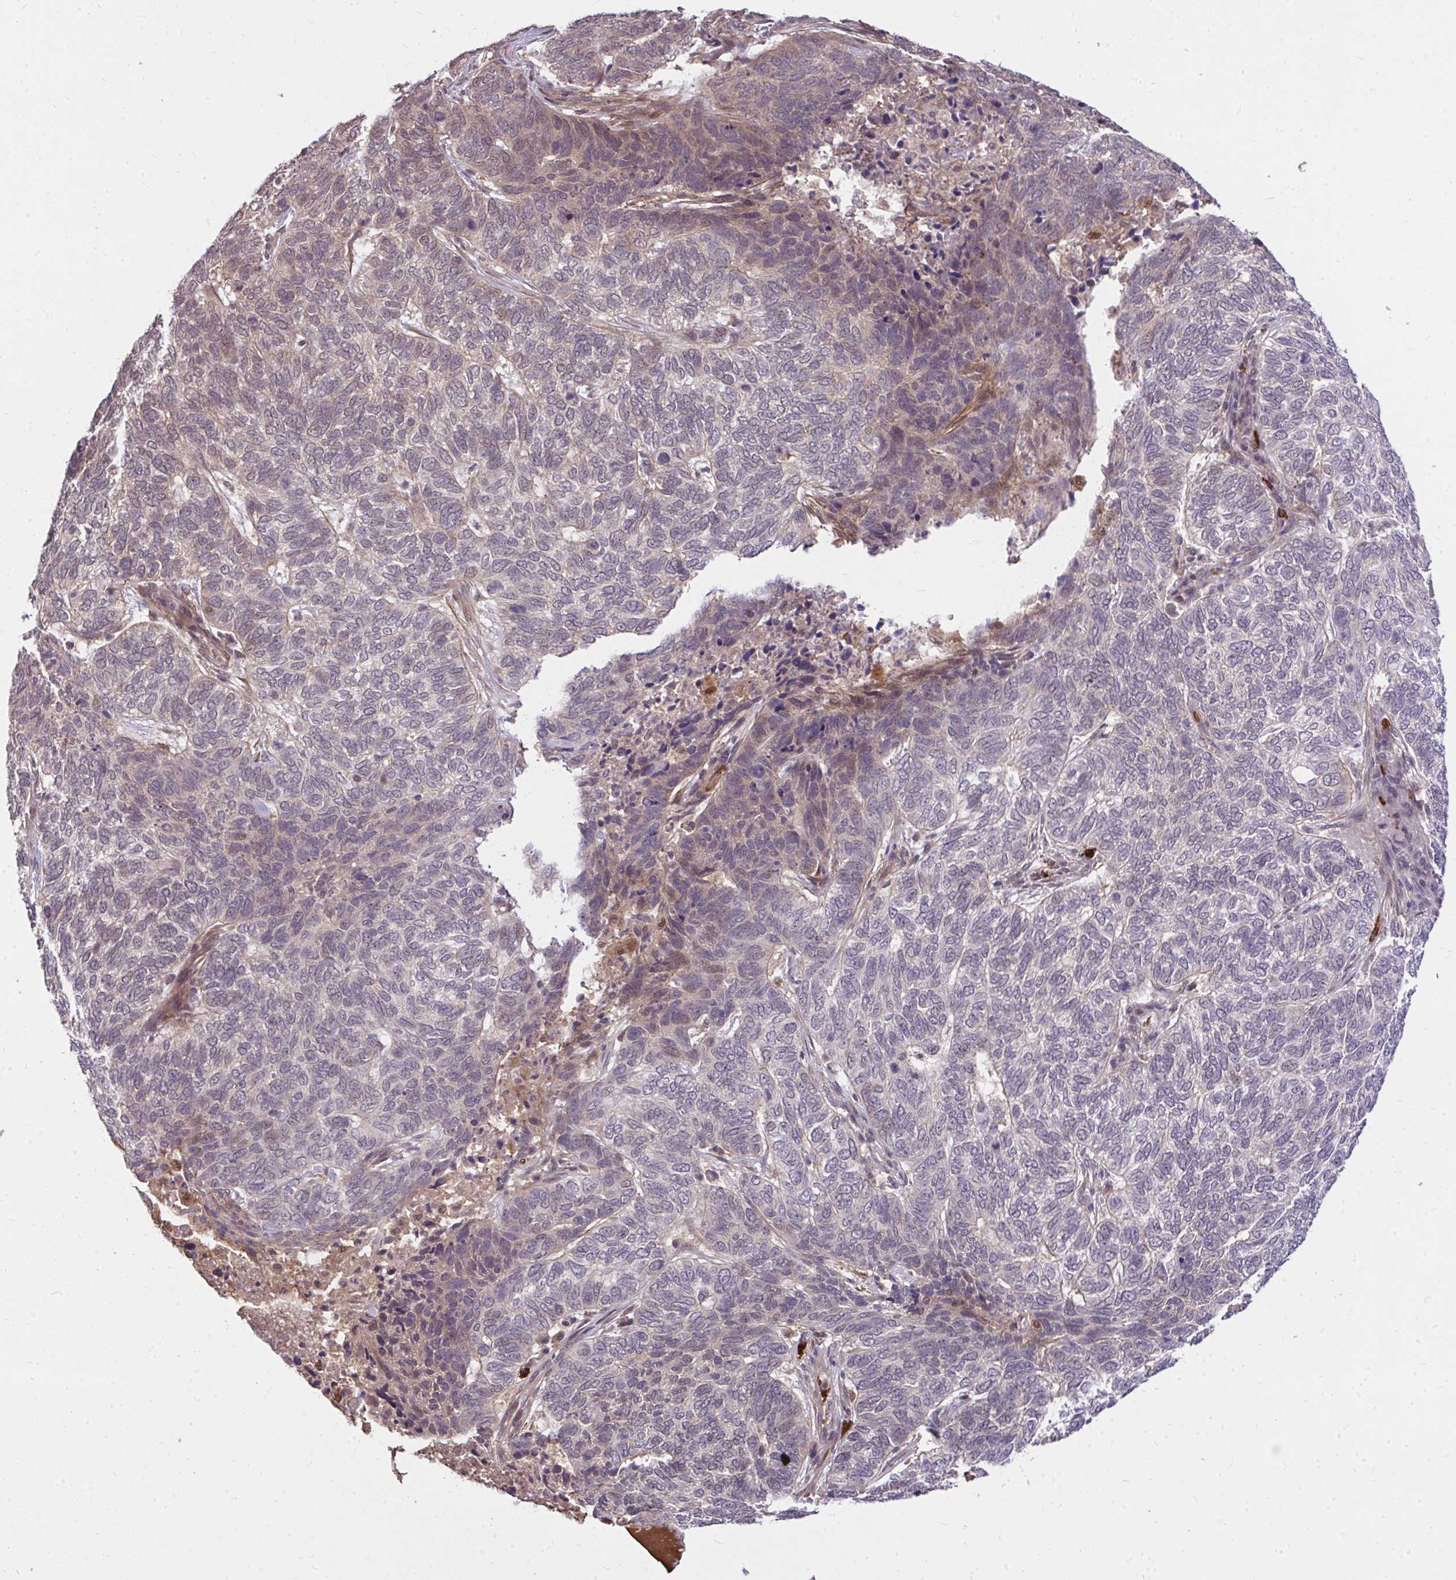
{"staining": {"intensity": "moderate", "quantity": "<25%", "location": "cytoplasmic/membranous,nuclear"}, "tissue": "skin cancer", "cell_type": "Tumor cells", "image_type": "cancer", "snomed": [{"axis": "morphology", "description": "Basal cell carcinoma"}, {"axis": "topography", "description": "Skin"}], "caption": "DAB immunohistochemical staining of human skin basal cell carcinoma reveals moderate cytoplasmic/membranous and nuclear protein staining in approximately <25% of tumor cells. (brown staining indicates protein expression, while blue staining denotes nuclei).", "gene": "ZSCAN9", "patient": {"sex": "female", "age": 65}}